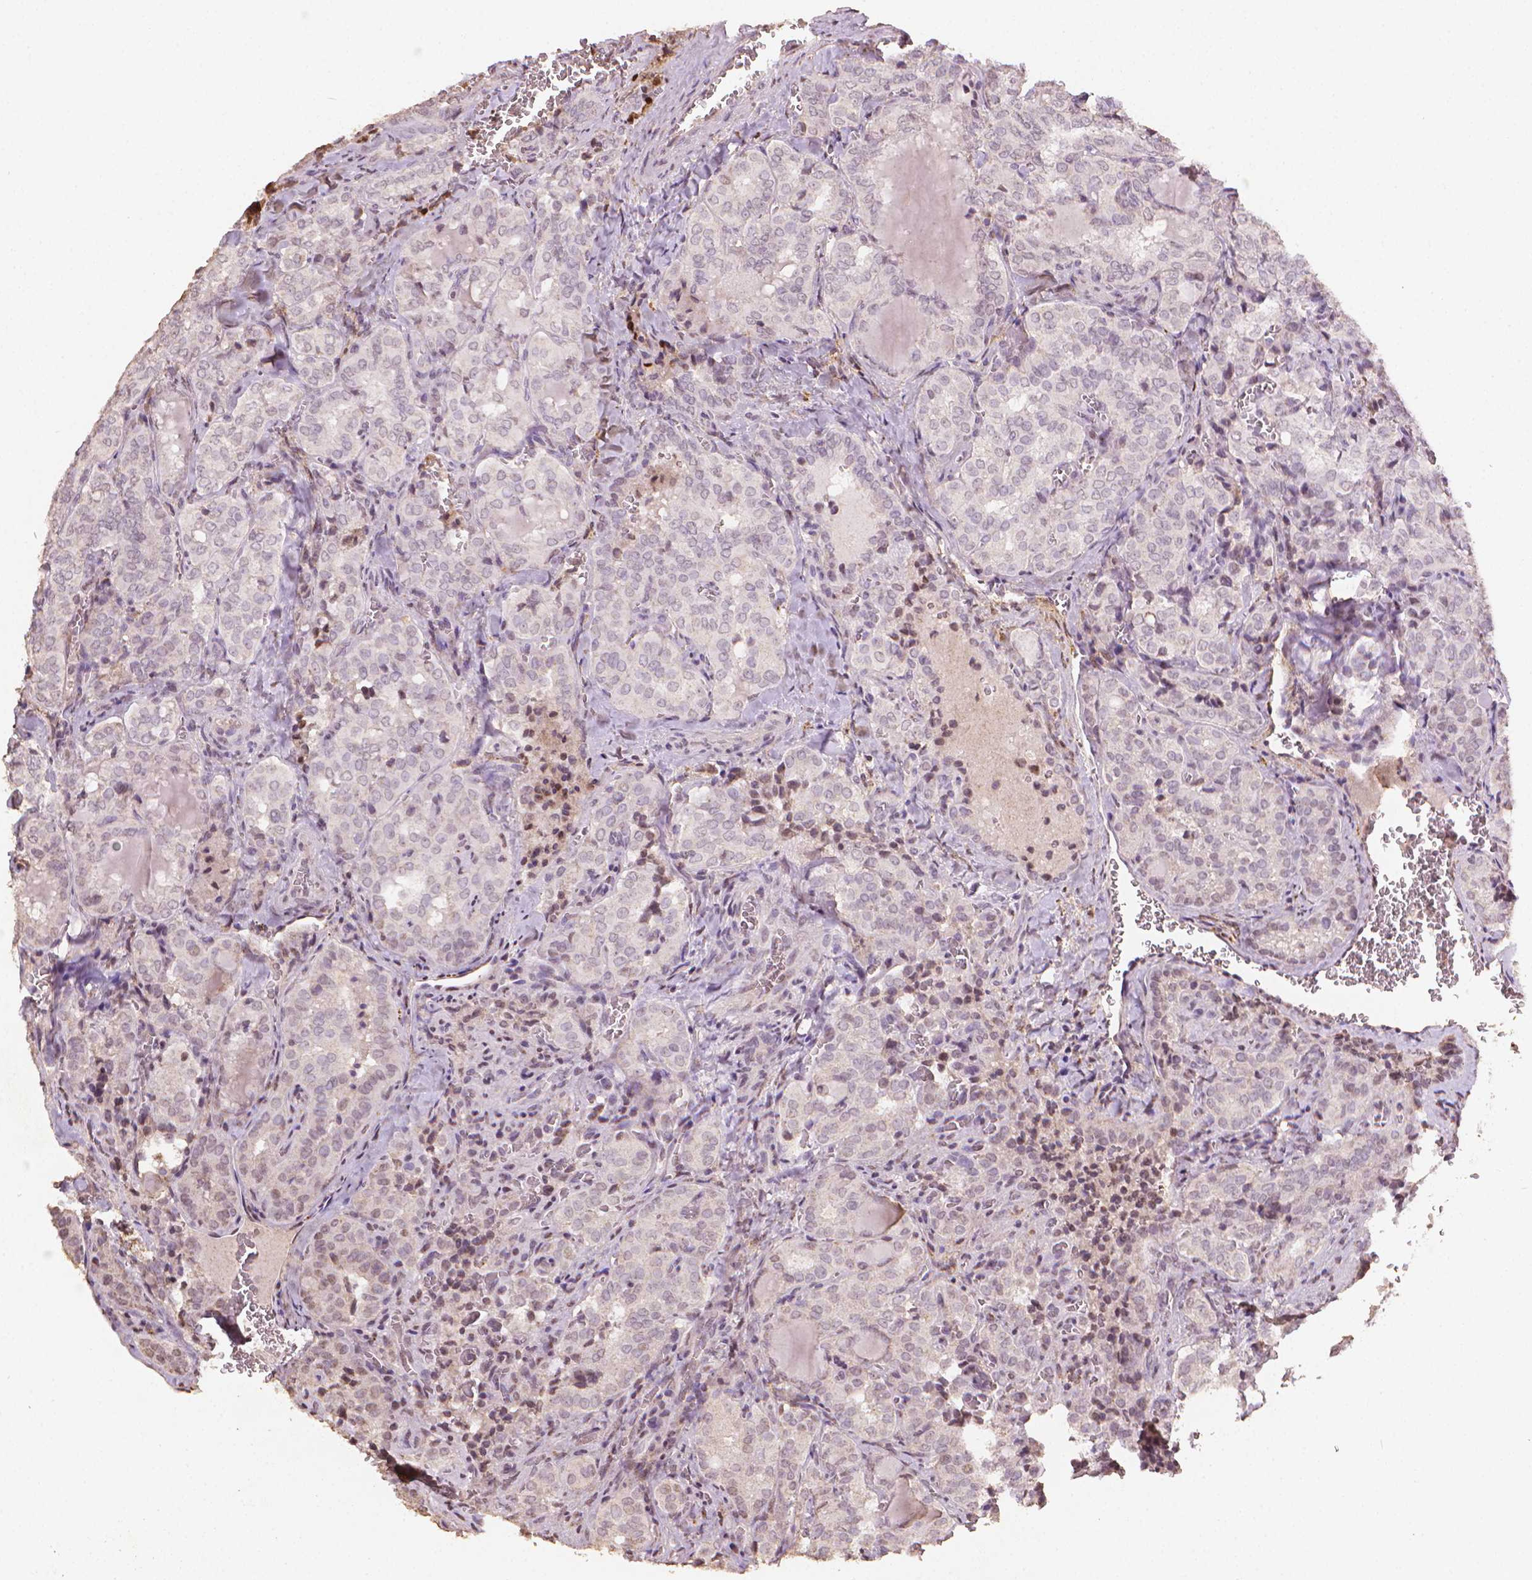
{"staining": {"intensity": "negative", "quantity": "none", "location": "none"}, "tissue": "thyroid cancer", "cell_type": "Tumor cells", "image_type": "cancer", "snomed": [{"axis": "morphology", "description": "Papillary adenocarcinoma, NOS"}, {"axis": "topography", "description": "Thyroid gland"}], "caption": "Papillary adenocarcinoma (thyroid) stained for a protein using immunohistochemistry (IHC) demonstrates no expression tumor cells.", "gene": "DCN", "patient": {"sex": "female", "age": 41}}